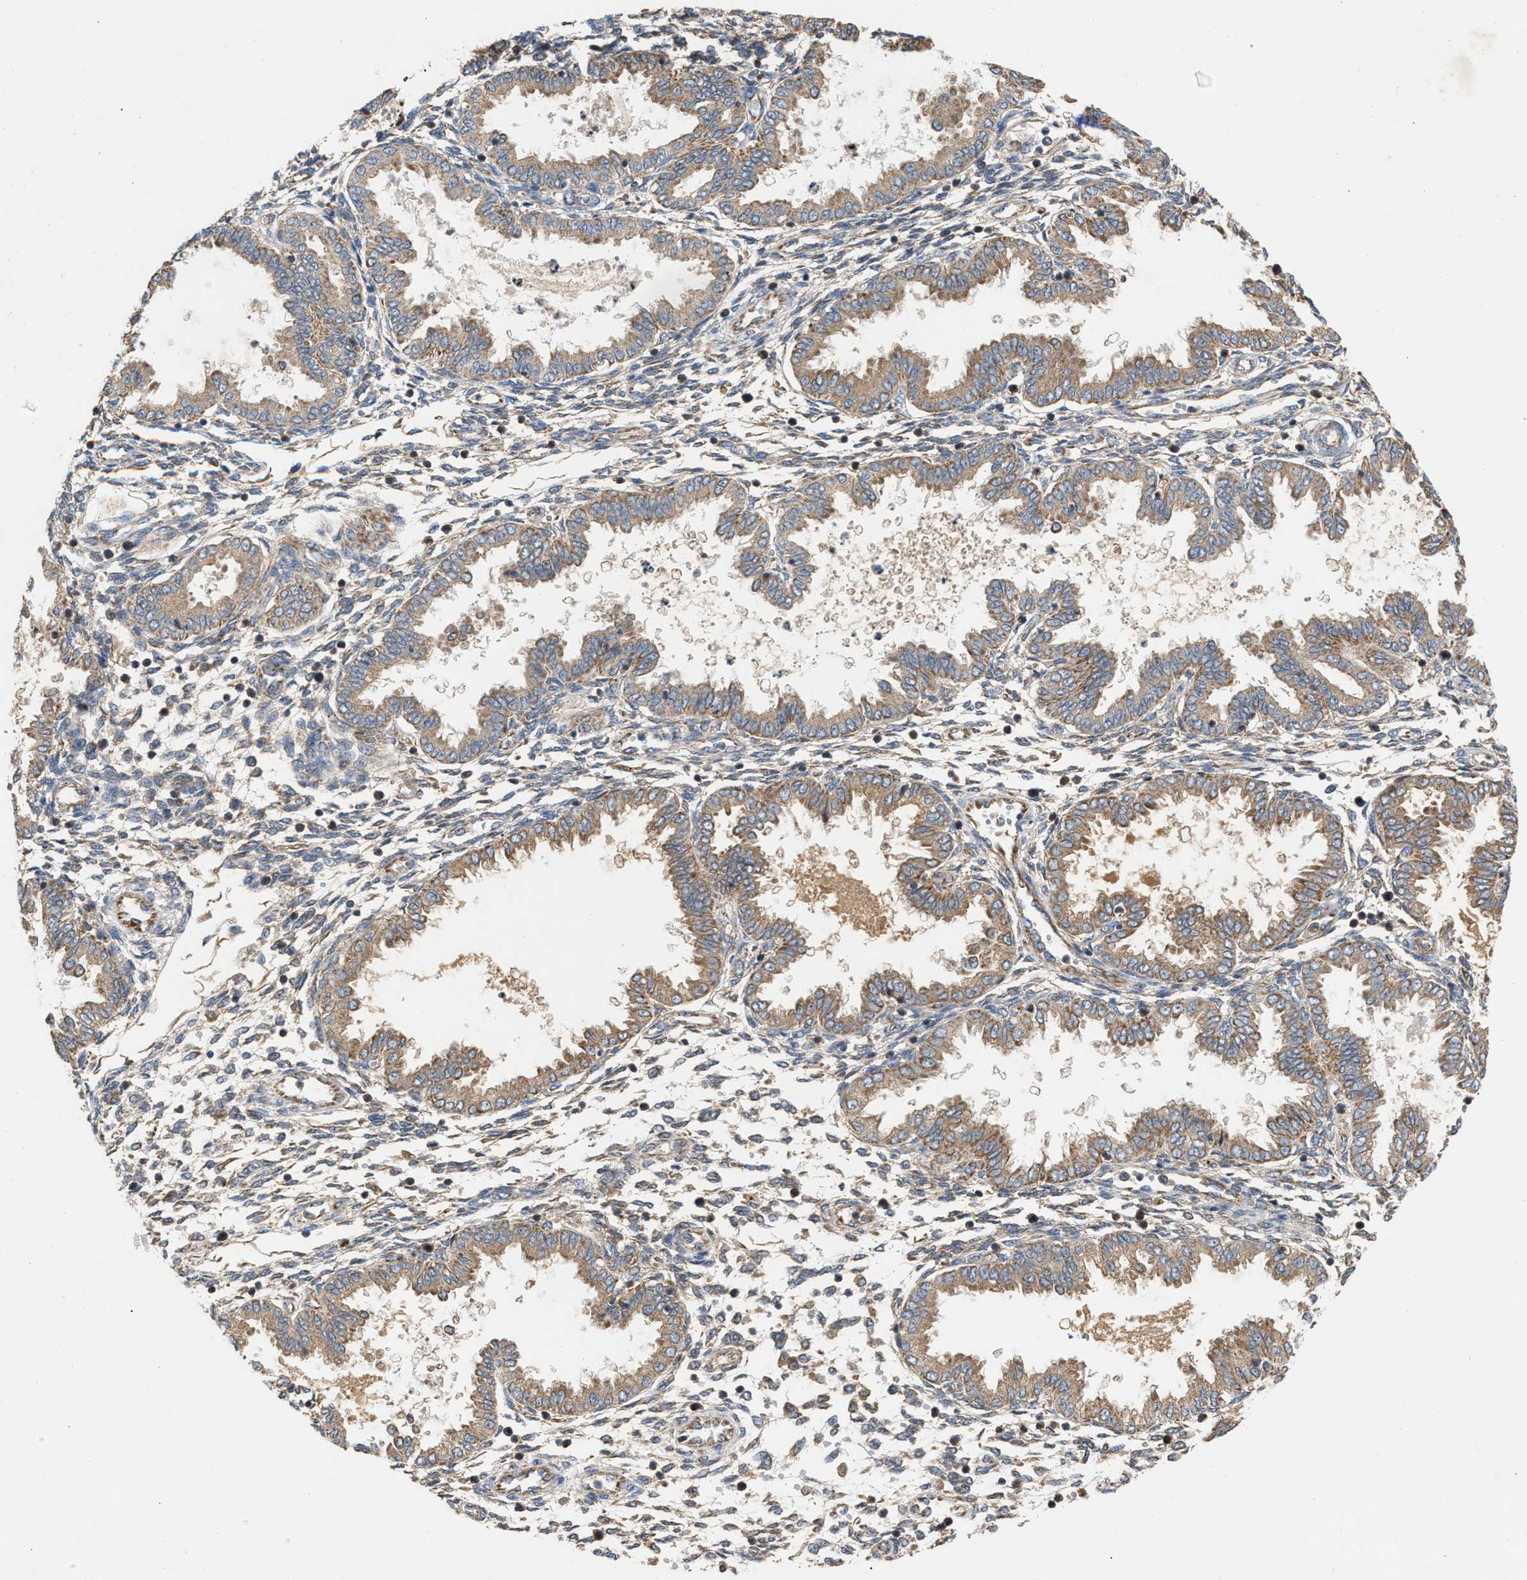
{"staining": {"intensity": "weak", "quantity": "25%-75%", "location": "cytoplasmic/membranous"}, "tissue": "endometrium", "cell_type": "Cells in endometrial stroma", "image_type": "normal", "snomed": [{"axis": "morphology", "description": "Normal tissue, NOS"}, {"axis": "topography", "description": "Endometrium"}], "caption": "Benign endometrium was stained to show a protein in brown. There is low levels of weak cytoplasmic/membranous staining in approximately 25%-75% of cells in endometrial stroma.", "gene": "TACO1", "patient": {"sex": "female", "age": 33}}